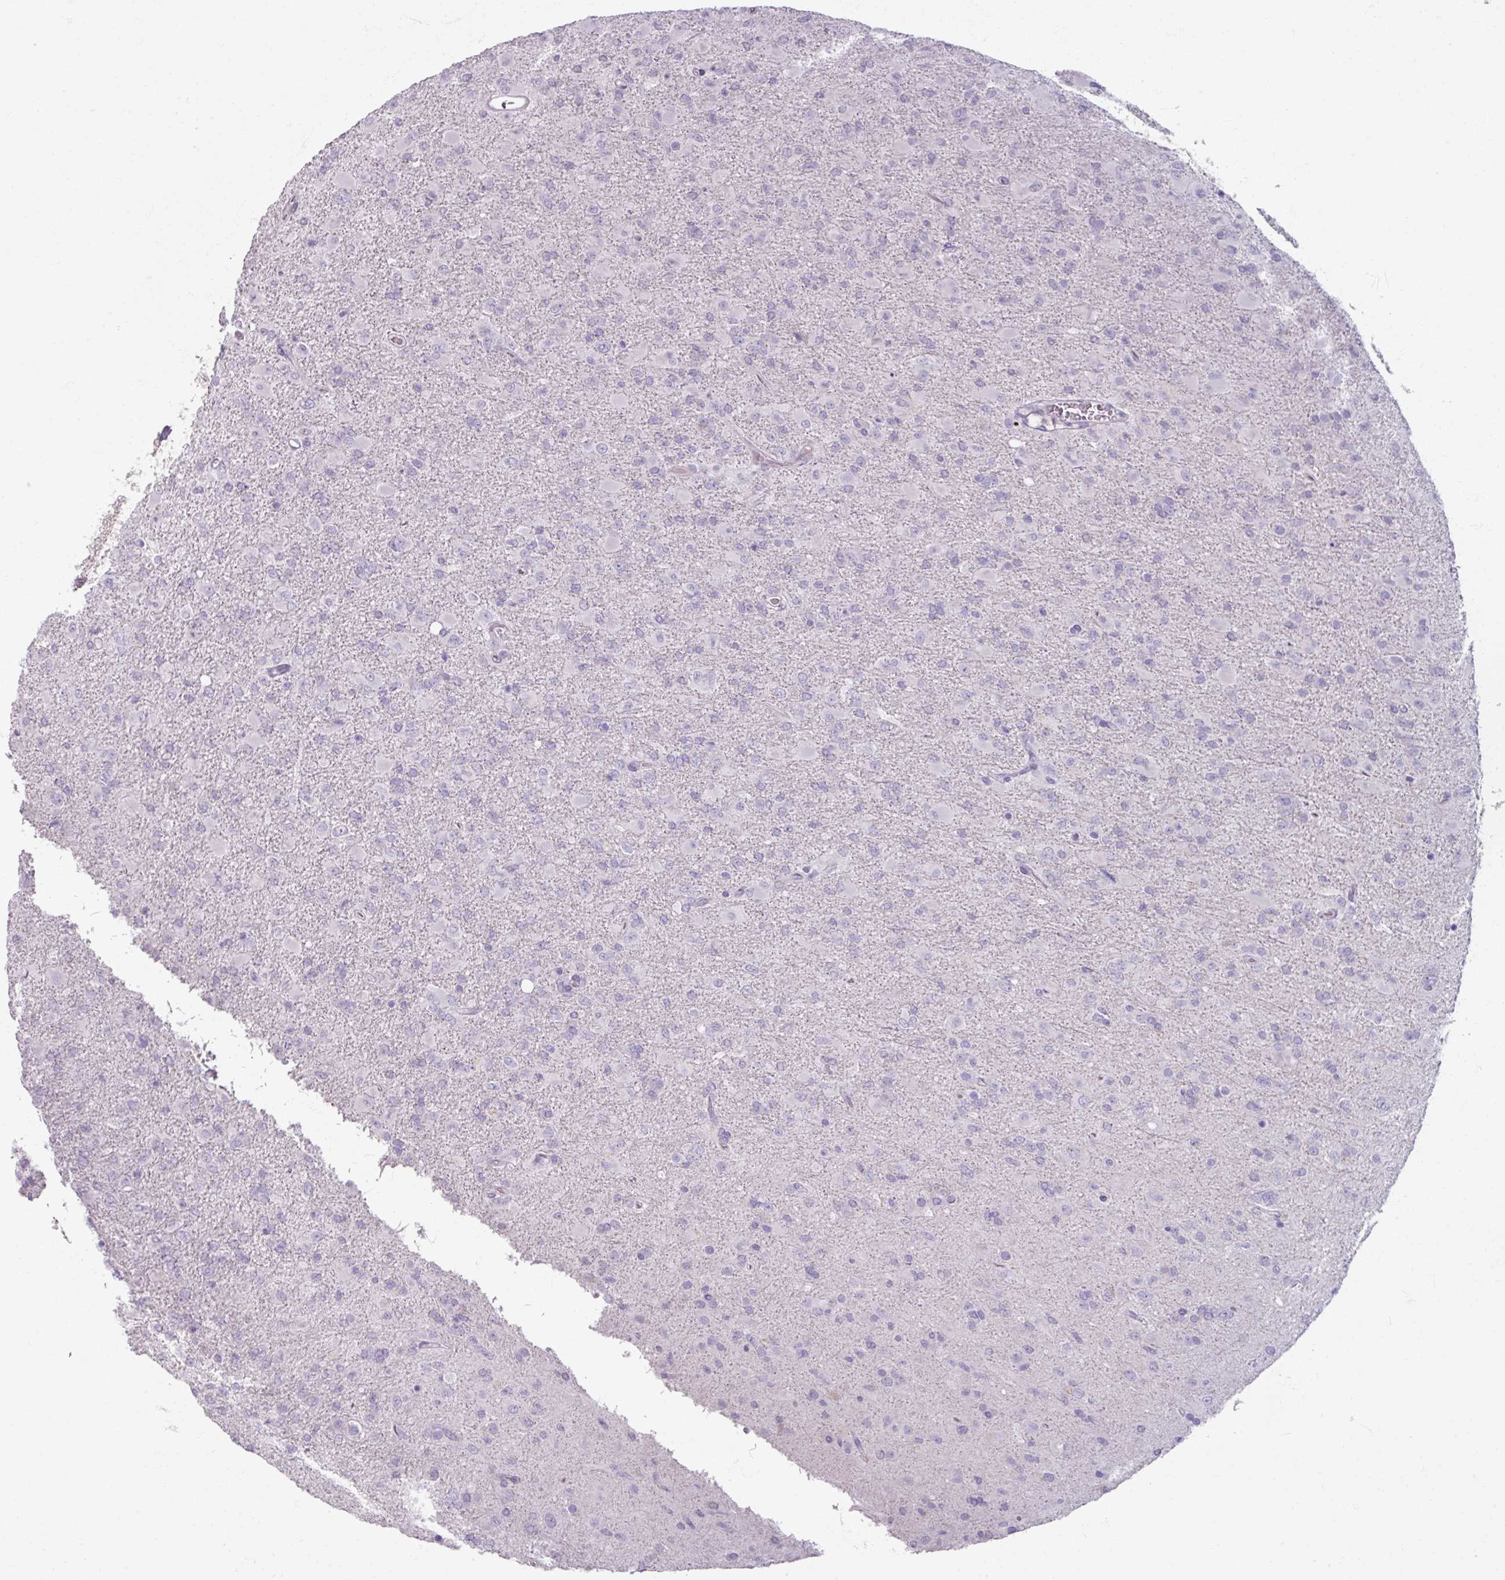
{"staining": {"intensity": "negative", "quantity": "none", "location": "none"}, "tissue": "glioma", "cell_type": "Tumor cells", "image_type": "cancer", "snomed": [{"axis": "morphology", "description": "Glioma, malignant, Low grade"}, {"axis": "topography", "description": "Brain"}], "caption": "High power microscopy photomicrograph of an immunohistochemistry histopathology image of glioma, revealing no significant positivity in tumor cells.", "gene": "SLC27A5", "patient": {"sex": "male", "age": 65}}